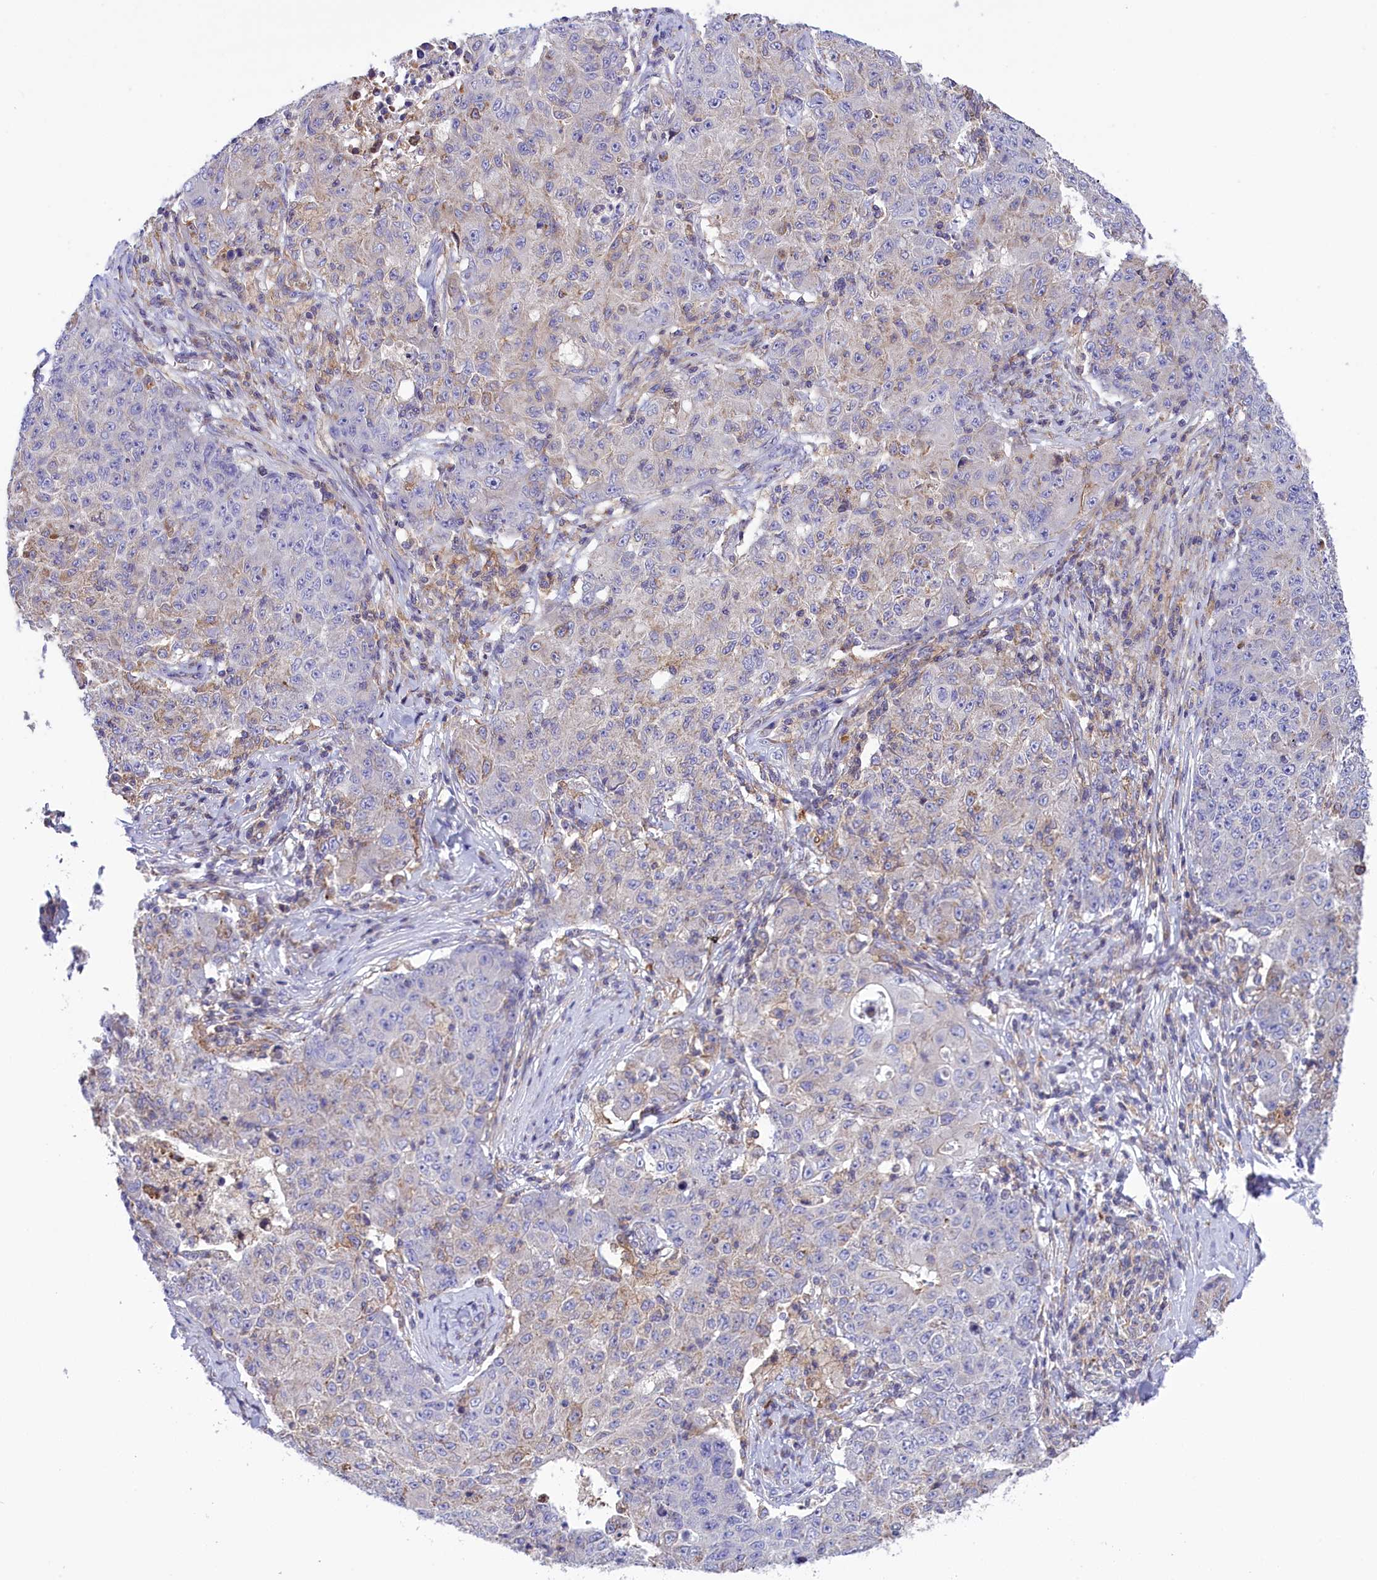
{"staining": {"intensity": "weak", "quantity": "<25%", "location": "cytoplasmic/membranous"}, "tissue": "ovarian cancer", "cell_type": "Tumor cells", "image_type": "cancer", "snomed": [{"axis": "morphology", "description": "Carcinoma, endometroid"}, {"axis": "topography", "description": "Ovary"}], "caption": "This histopathology image is of ovarian cancer (endometroid carcinoma) stained with immunohistochemistry to label a protein in brown with the nuclei are counter-stained blue. There is no expression in tumor cells. (Brightfield microscopy of DAB immunohistochemistry at high magnification).", "gene": "CORO7-PAM16", "patient": {"sex": "female", "age": 42}}